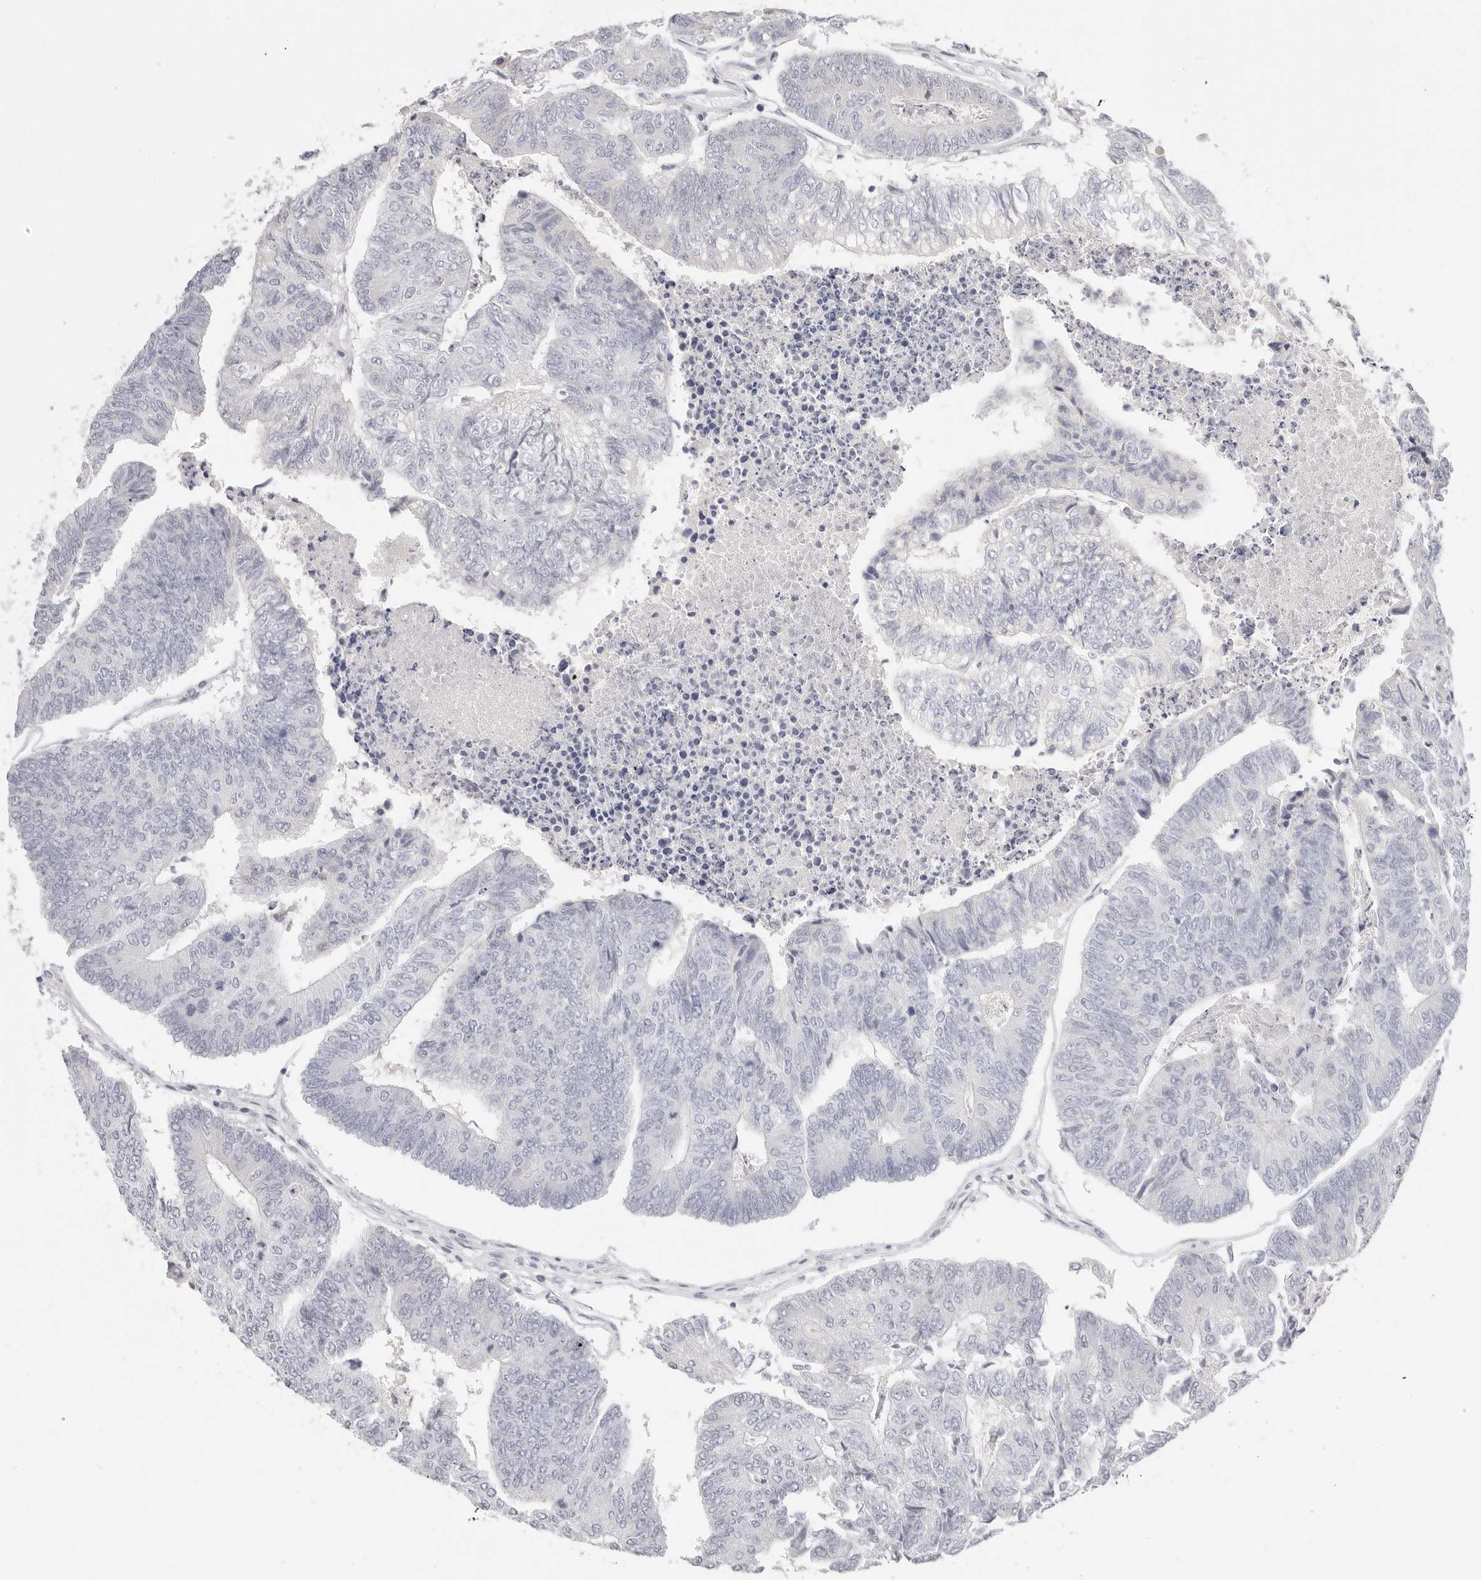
{"staining": {"intensity": "negative", "quantity": "none", "location": "none"}, "tissue": "colorectal cancer", "cell_type": "Tumor cells", "image_type": "cancer", "snomed": [{"axis": "morphology", "description": "Adenocarcinoma, NOS"}, {"axis": "topography", "description": "Colon"}], "caption": "Immunohistochemistry (IHC) photomicrograph of neoplastic tissue: adenocarcinoma (colorectal) stained with DAB exhibits no significant protein staining in tumor cells.", "gene": "ASCL1", "patient": {"sex": "female", "age": 67}}